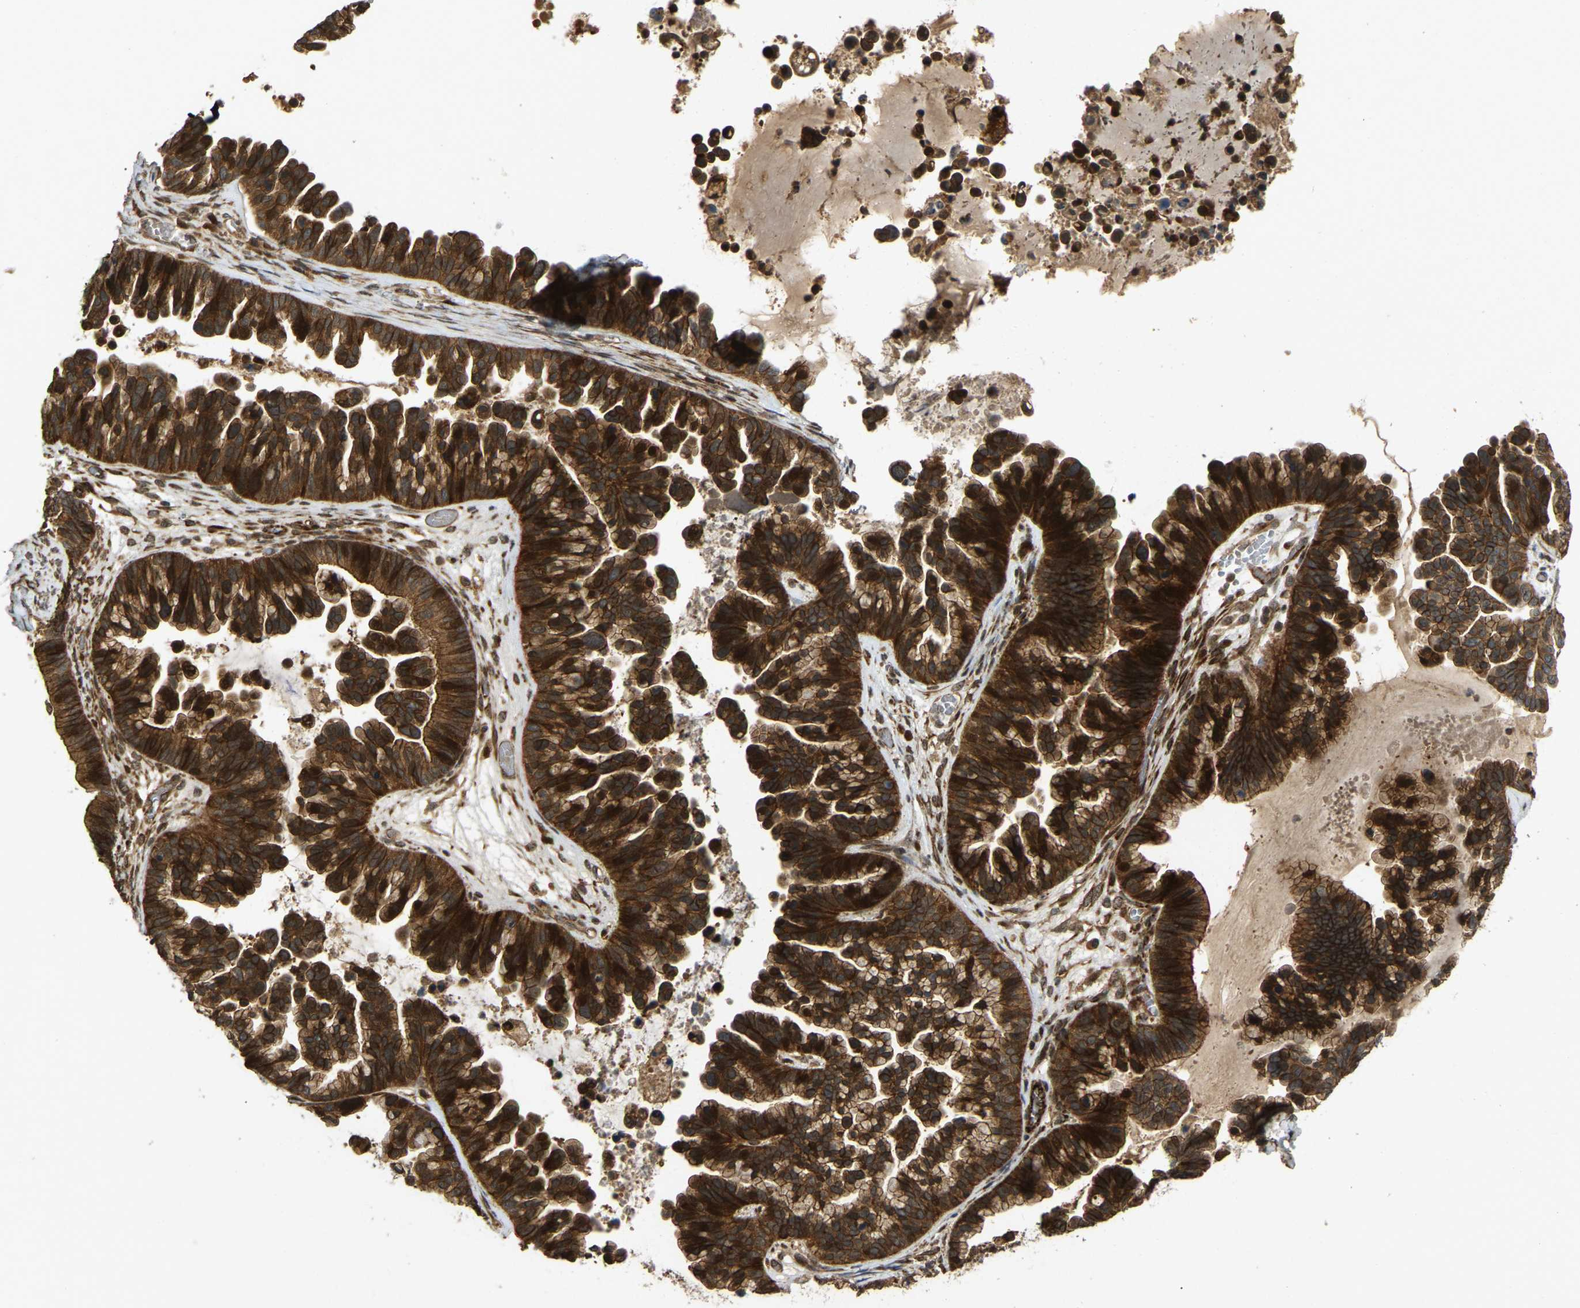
{"staining": {"intensity": "strong", "quantity": ">75%", "location": "cytoplasmic/membranous,nuclear"}, "tissue": "ovarian cancer", "cell_type": "Tumor cells", "image_type": "cancer", "snomed": [{"axis": "morphology", "description": "Cystadenocarcinoma, serous, NOS"}, {"axis": "topography", "description": "Ovary"}], "caption": "High-power microscopy captured an IHC histopathology image of ovarian serous cystadenocarcinoma, revealing strong cytoplasmic/membranous and nuclear expression in about >75% of tumor cells. The staining was performed using DAB to visualize the protein expression in brown, while the nuclei were stained in blue with hematoxylin (Magnification: 20x).", "gene": "KIAA1549", "patient": {"sex": "female", "age": 56}}